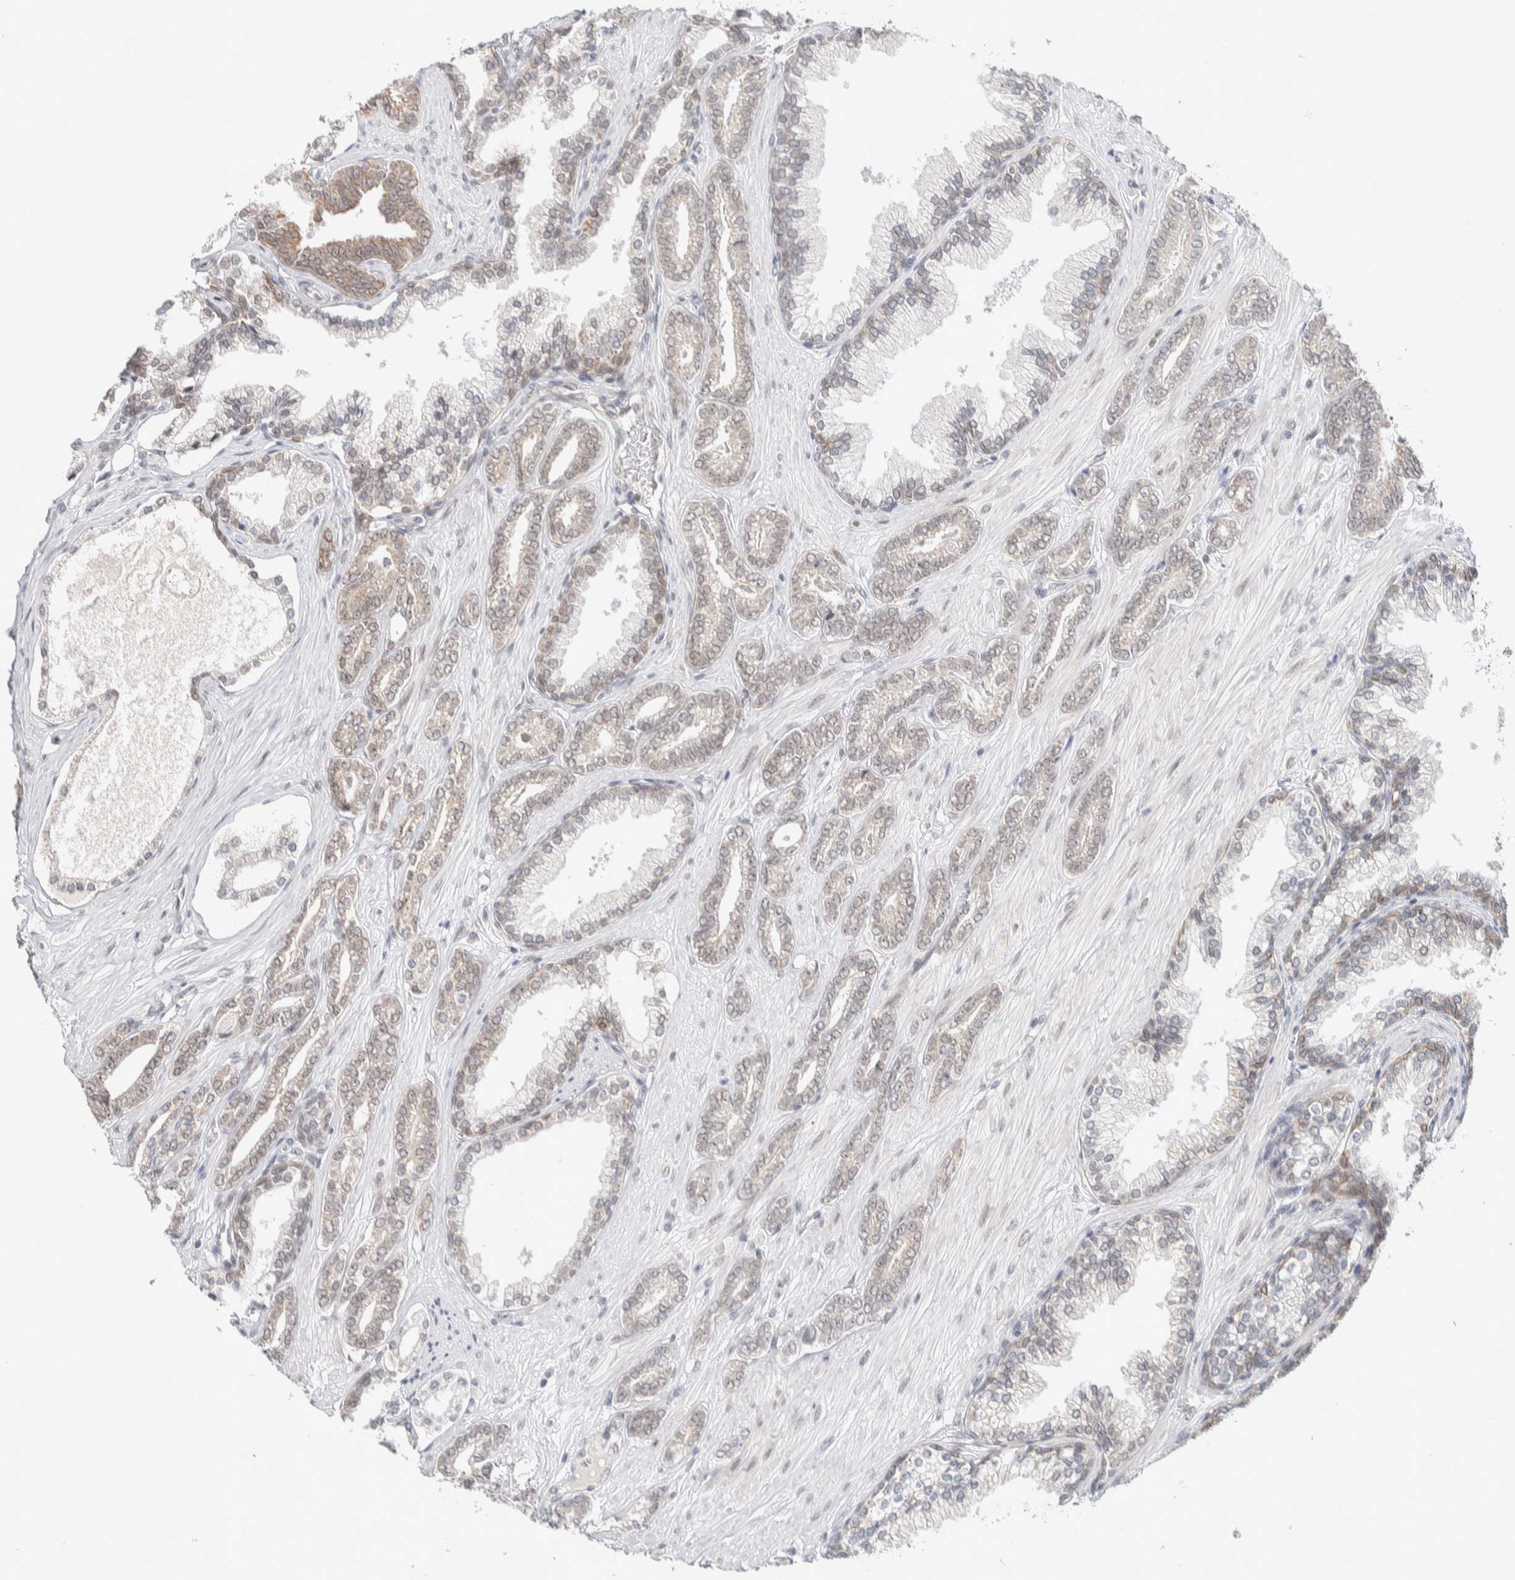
{"staining": {"intensity": "weak", "quantity": "<25%", "location": "cytoplasmic/membranous"}, "tissue": "prostate cancer", "cell_type": "Tumor cells", "image_type": "cancer", "snomed": [{"axis": "morphology", "description": "Adenocarcinoma, Low grade"}, {"axis": "topography", "description": "Prostate"}], "caption": "The immunohistochemistry (IHC) image has no significant positivity in tumor cells of prostate cancer (adenocarcinoma (low-grade)) tissue.", "gene": "CRAT", "patient": {"sex": "male", "age": 71}}